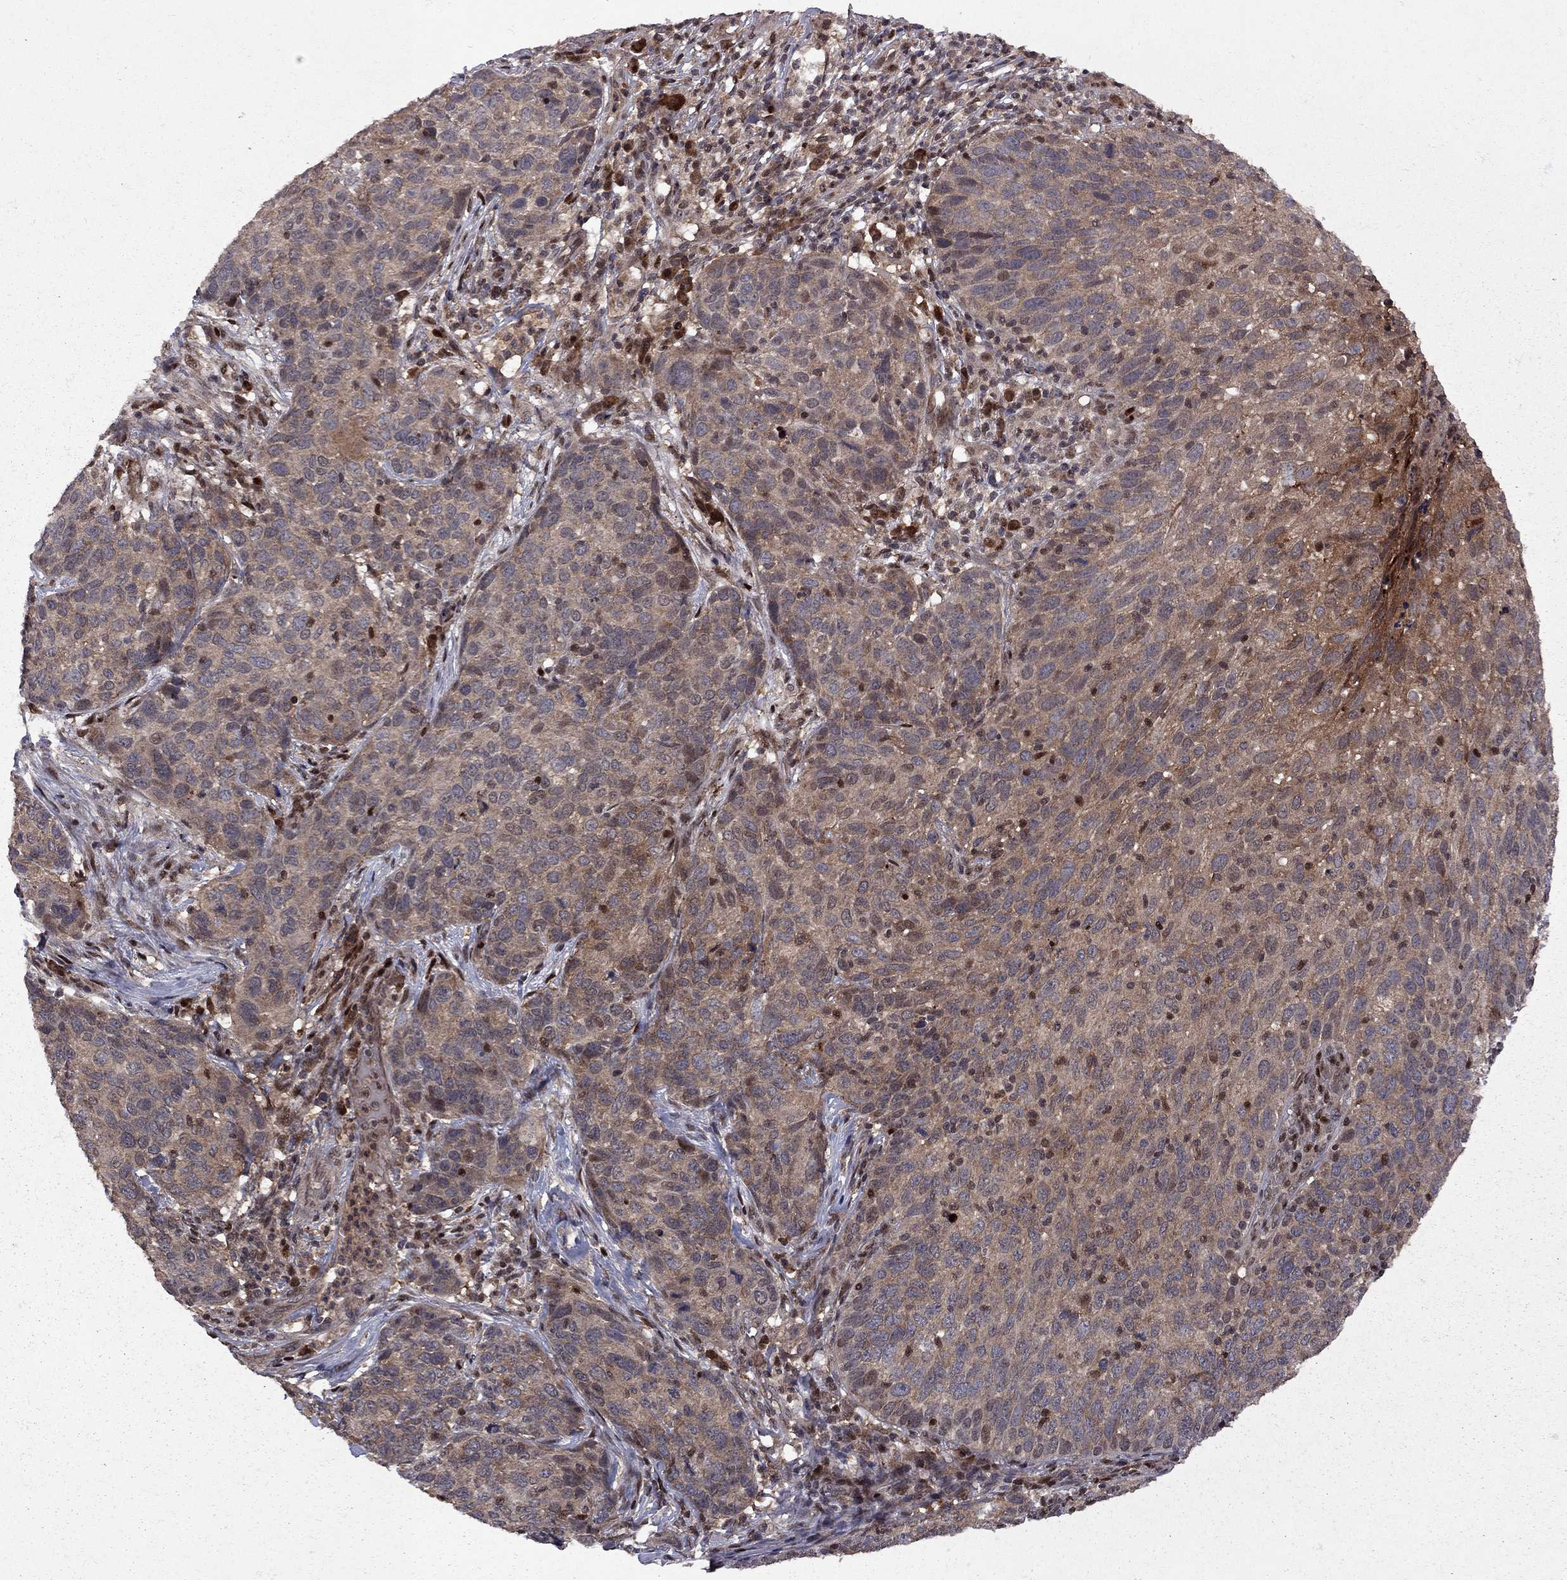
{"staining": {"intensity": "moderate", "quantity": "25%-75%", "location": "cytoplasmic/membranous"}, "tissue": "skin cancer", "cell_type": "Tumor cells", "image_type": "cancer", "snomed": [{"axis": "morphology", "description": "Squamous cell carcinoma, NOS"}, {"axis": "topography", "description": "Skin"}], "caption": "Protein expression analysis of human skin cancer reveals moderate cytoplasmic/membranous expression in approximately 25%-75% of tumor cells. (brown staining indicates protein expression, while blue staining denotes nuclei).", "gene": "IPP", "patient": {"sex": "male", "age": 92}}